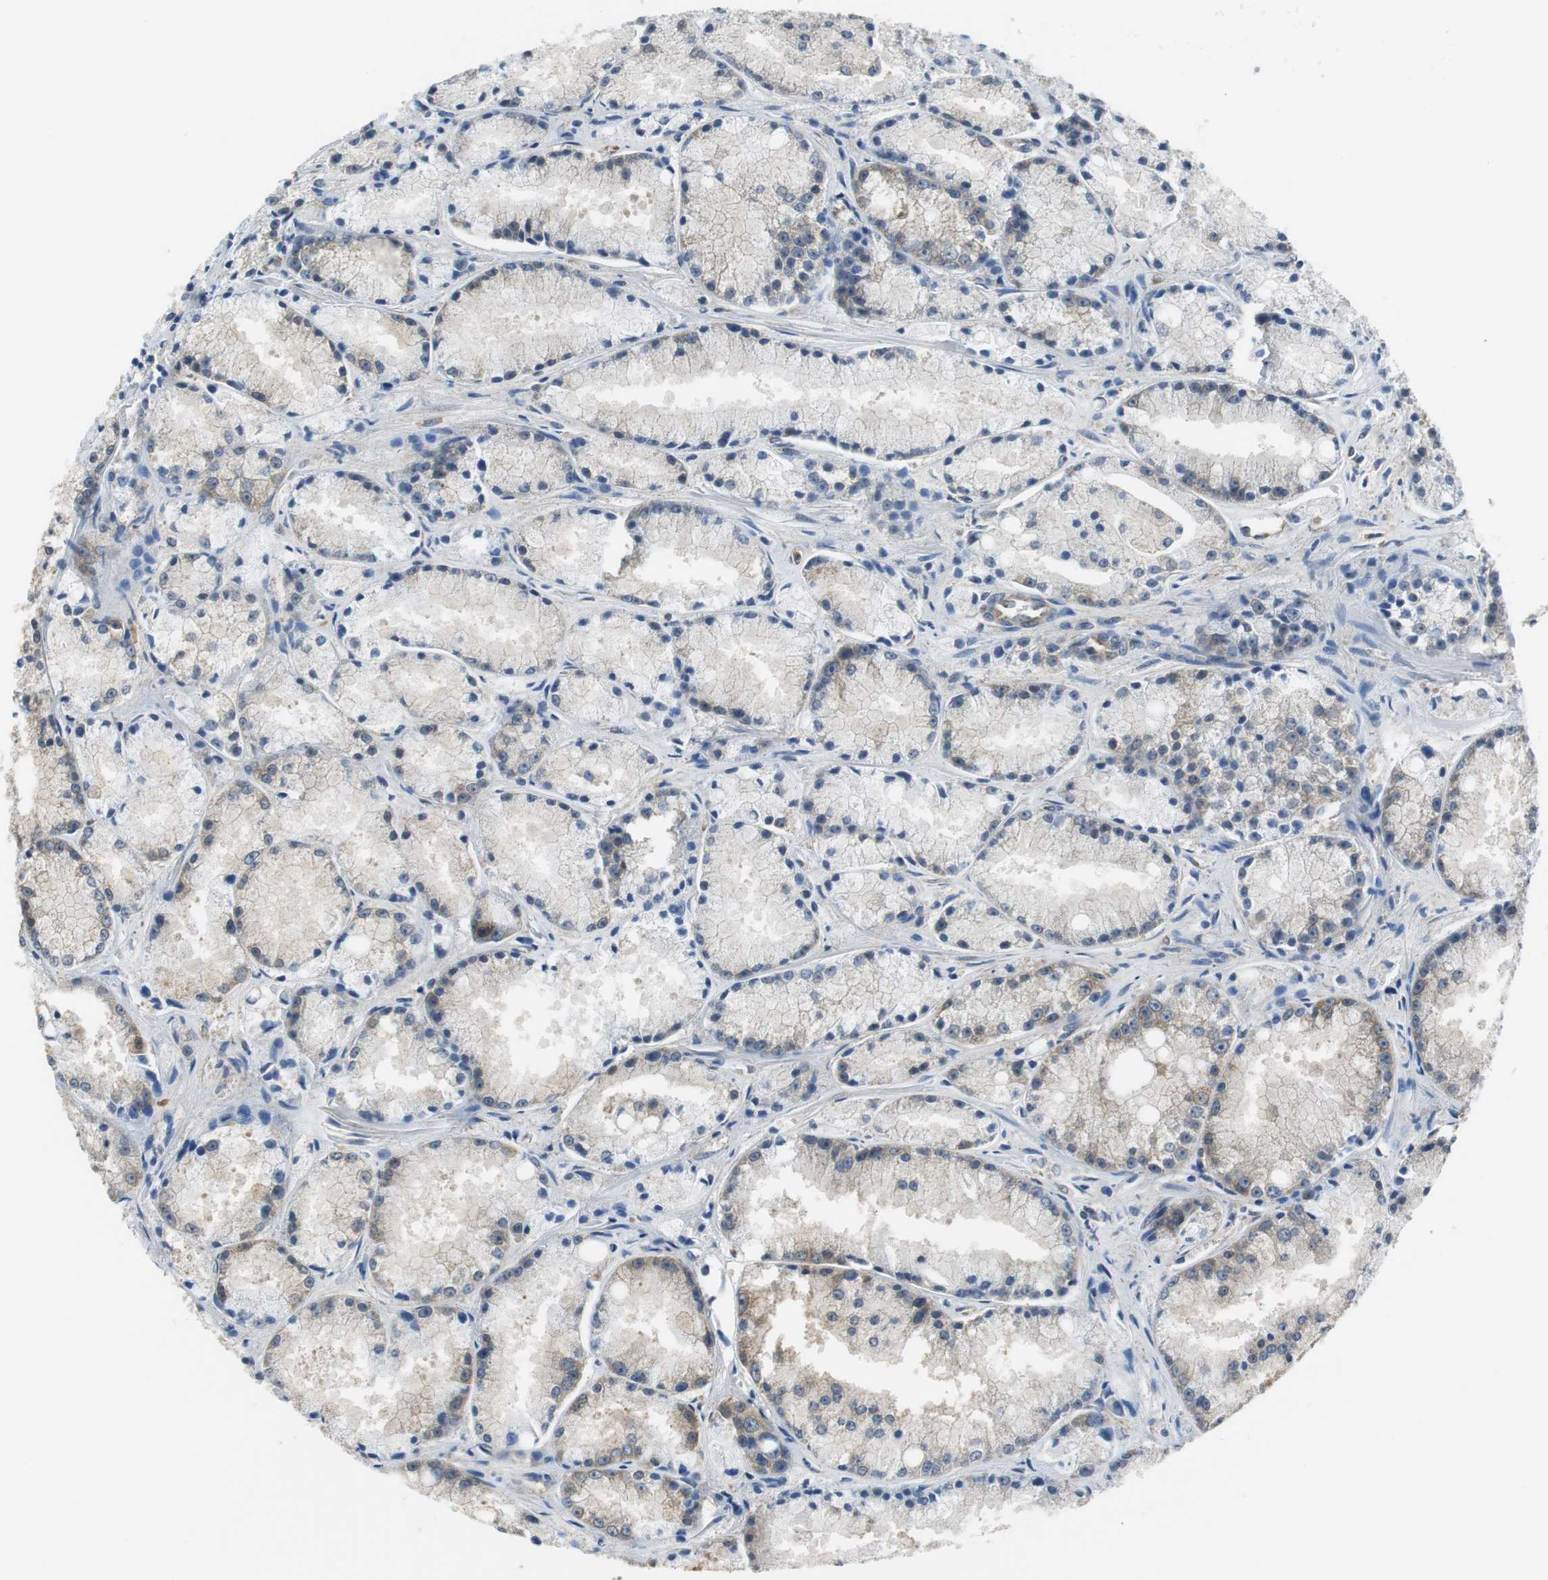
{"staining": {"intensity": "moderate", "quantity": "25%-75%", "location": "cytoplasmic/membranous"}, "tissue": "prostate cancer", "cell_type": "Tumor cells", "image_type": "cancer", "snomed": [{"axis": "morphology", "description": "Adenocarcinoma, Low grade"}, {"axis": "topography", "description": "Prostate"}], "caption": "A histopathology image of human prostate cancer stained for a protein exhibits moderate cytoplasmic/membranous brown staining in tumor cells. Using DAB (brown) and hematoxylin (blue) stains, captured at high magnification using brightfield microscopy.", "gene": "CNOT3", "patient": {"sex": "male", "age": 64}}